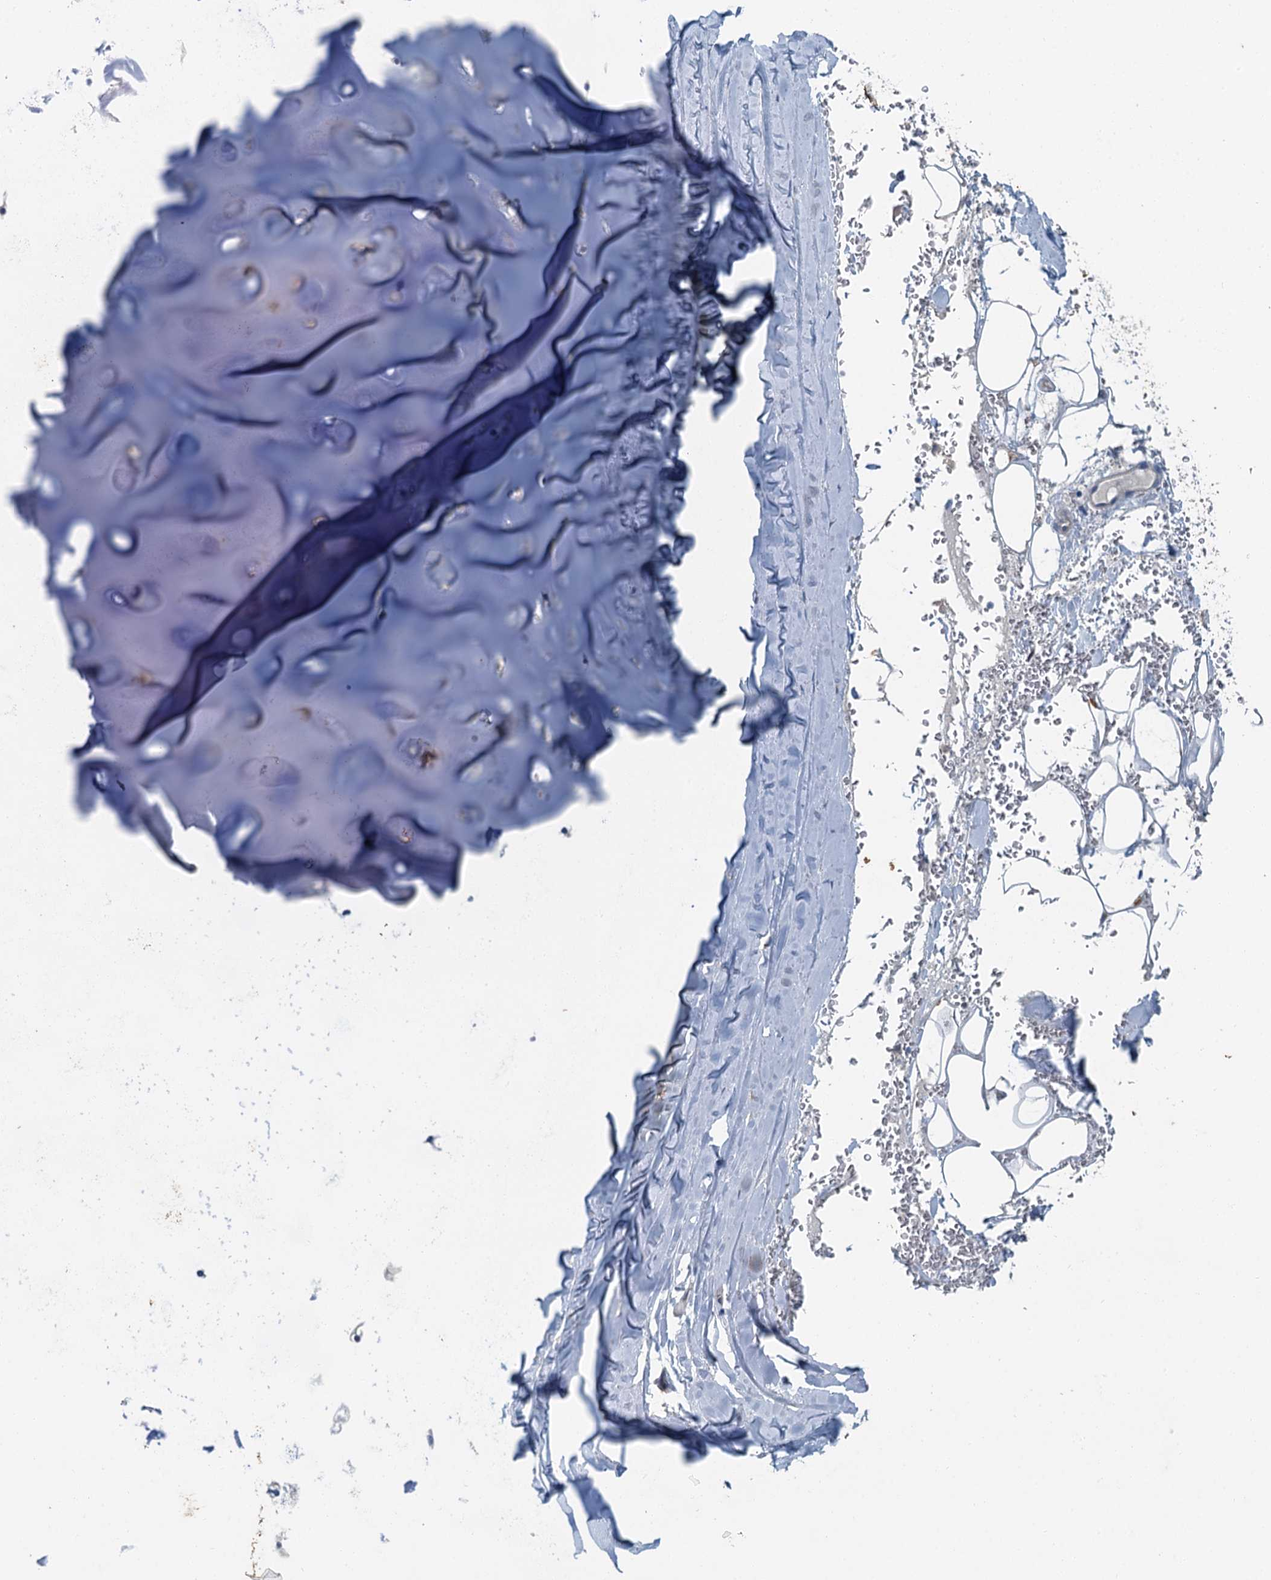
{"staining": {"intensity": "negative", "quantity": "none", "location": "none"}, "tissue": "adipose tissue", "cell_type": "Adipocytes", "image_type": "normal", "snomed": [{"axis": "morphology", "description": "Normal tissue, NOS"}, {"axis": "topography", "description": "Cartilage tissue"}], "caption": "Histopathology image shows no significant protein staining in adipocytes of normal adipose tissue.", "gene": "C6orf120", "patient": {"sex": "female", "age": 63}}